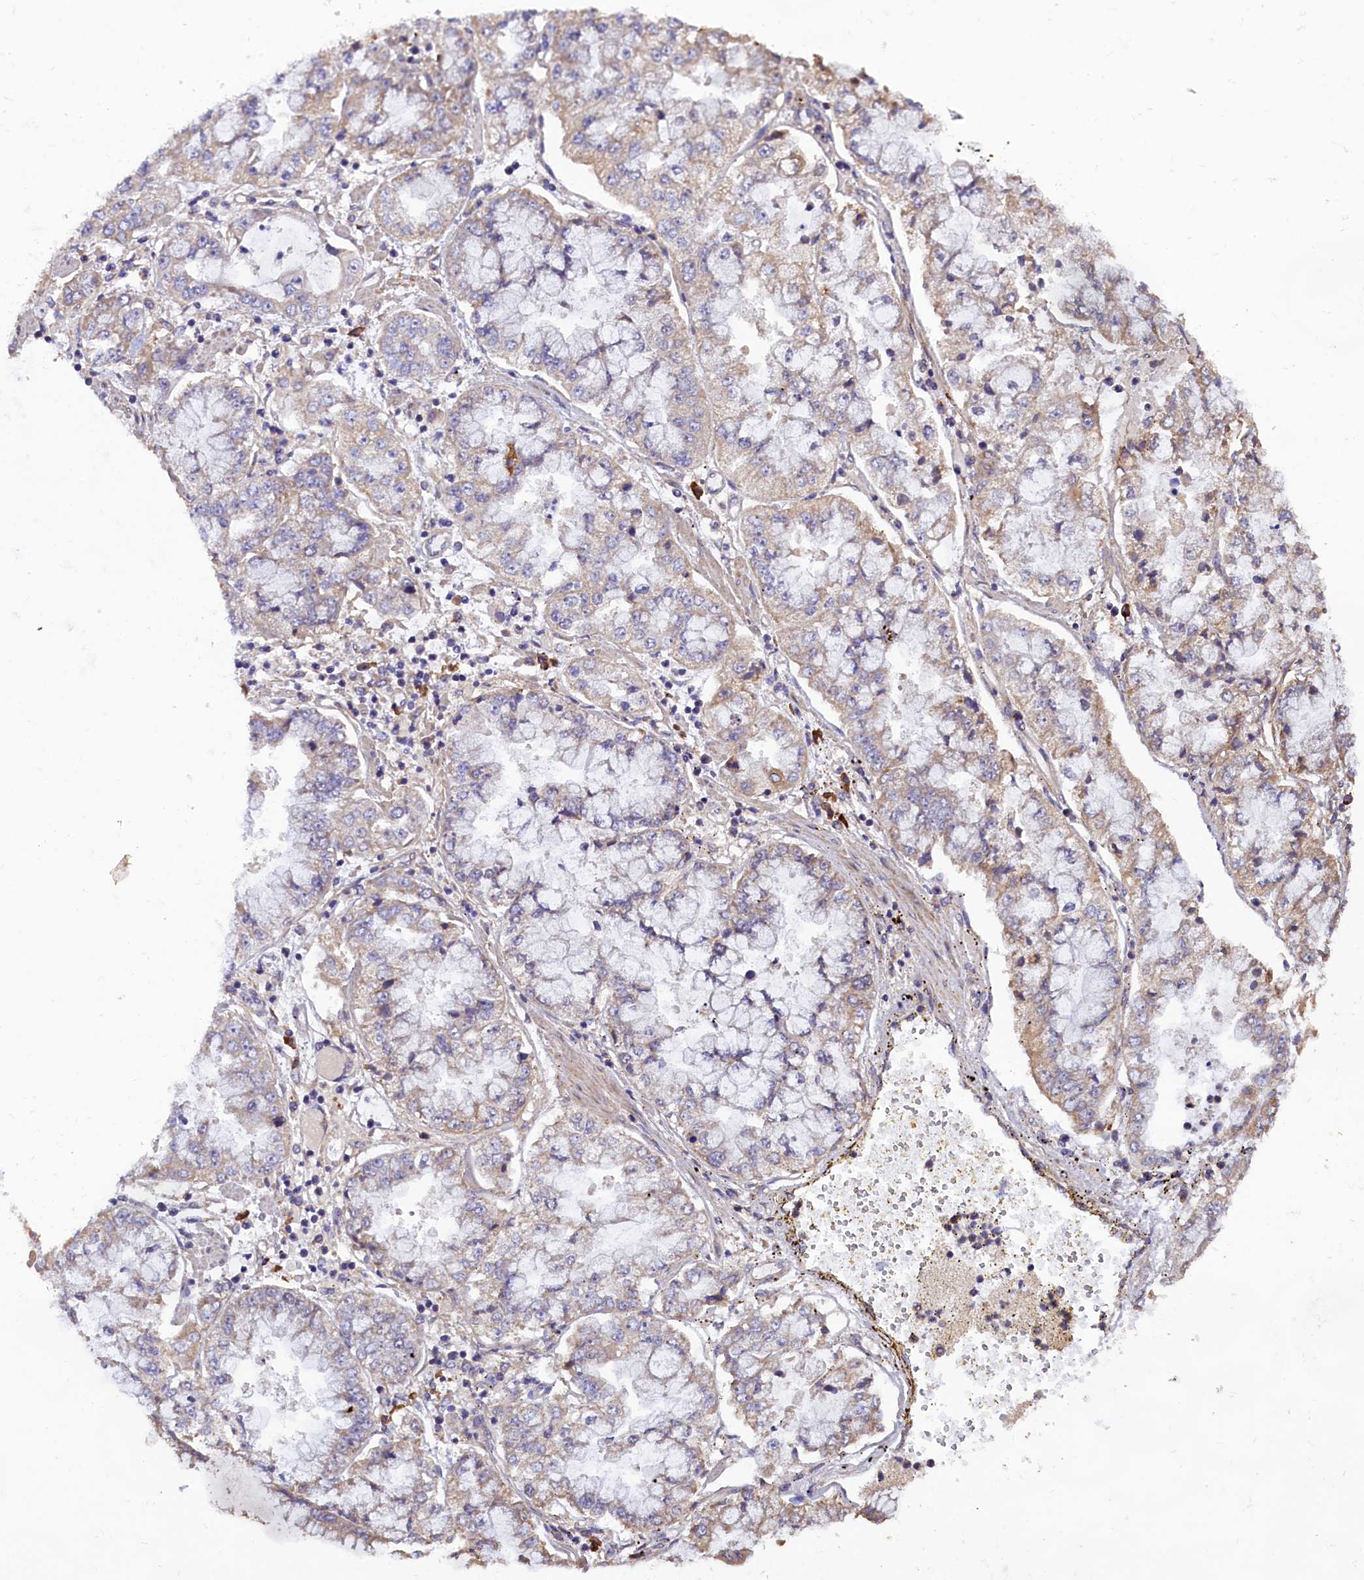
{"staining": {"intensity": "moderate", "quantity": "<25%", "location": "cytoplasmic/membranous"}, "tissue": "stomach cancer", "cell_type": "Tumor cells", "image_type": "cancer", "snomed": [{"axis": "morphology", "description": "Adenocarcinoma, NOS"}, {"axis": "topography", "description": "Stomach"}], "caption": "Immunohistochemical staining of human stomach adenocarcinoma exhibits low levels of moderate cytoplasmic/membranous protein expression in approximately <25% of tumor cells.", "gene": "ENKD1", "patient": {"sex": "male", "age": 76}}